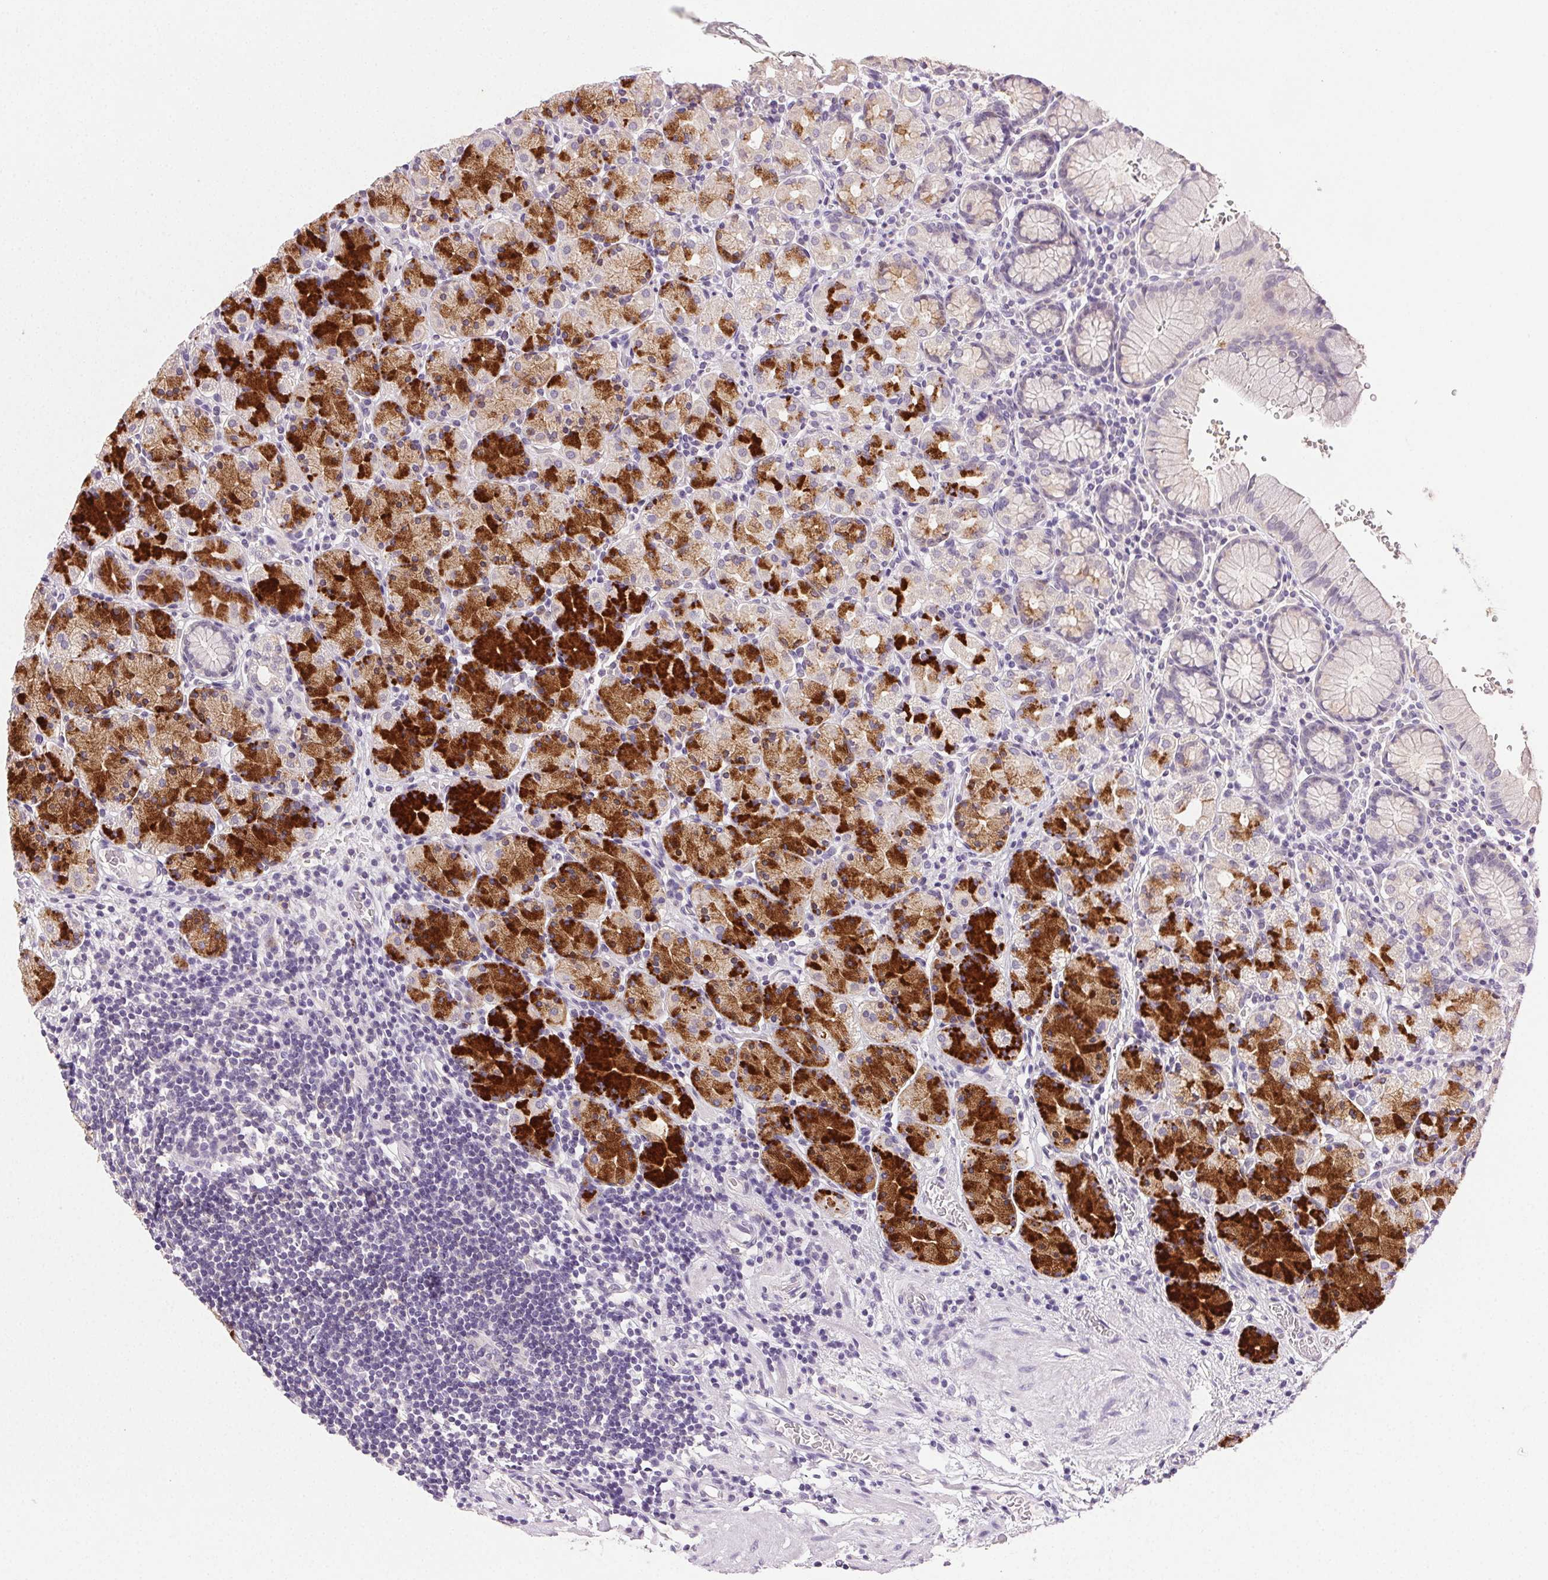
{"staining": {"intensity": "strong", "quantity": "<25%", "location": "cytoplasmic/membranous"}, "tissue": "stomach", "cell_type": "Glandular cells", "image_type": "normal", "snomed": [{"axis": "morphology", "description": "Normal tissue, NOS"}, {"axis": "topography", "description": "Stomach, upper"}, {"axis": "topography", "description": "Stomach"}], "caption": "Strong cytoplasmic/membranous protein positivity is identified in about <25% of glandular cells in stomach.", "gene": "AKAP5", "patient": {"sex": "male", "age": 62}}